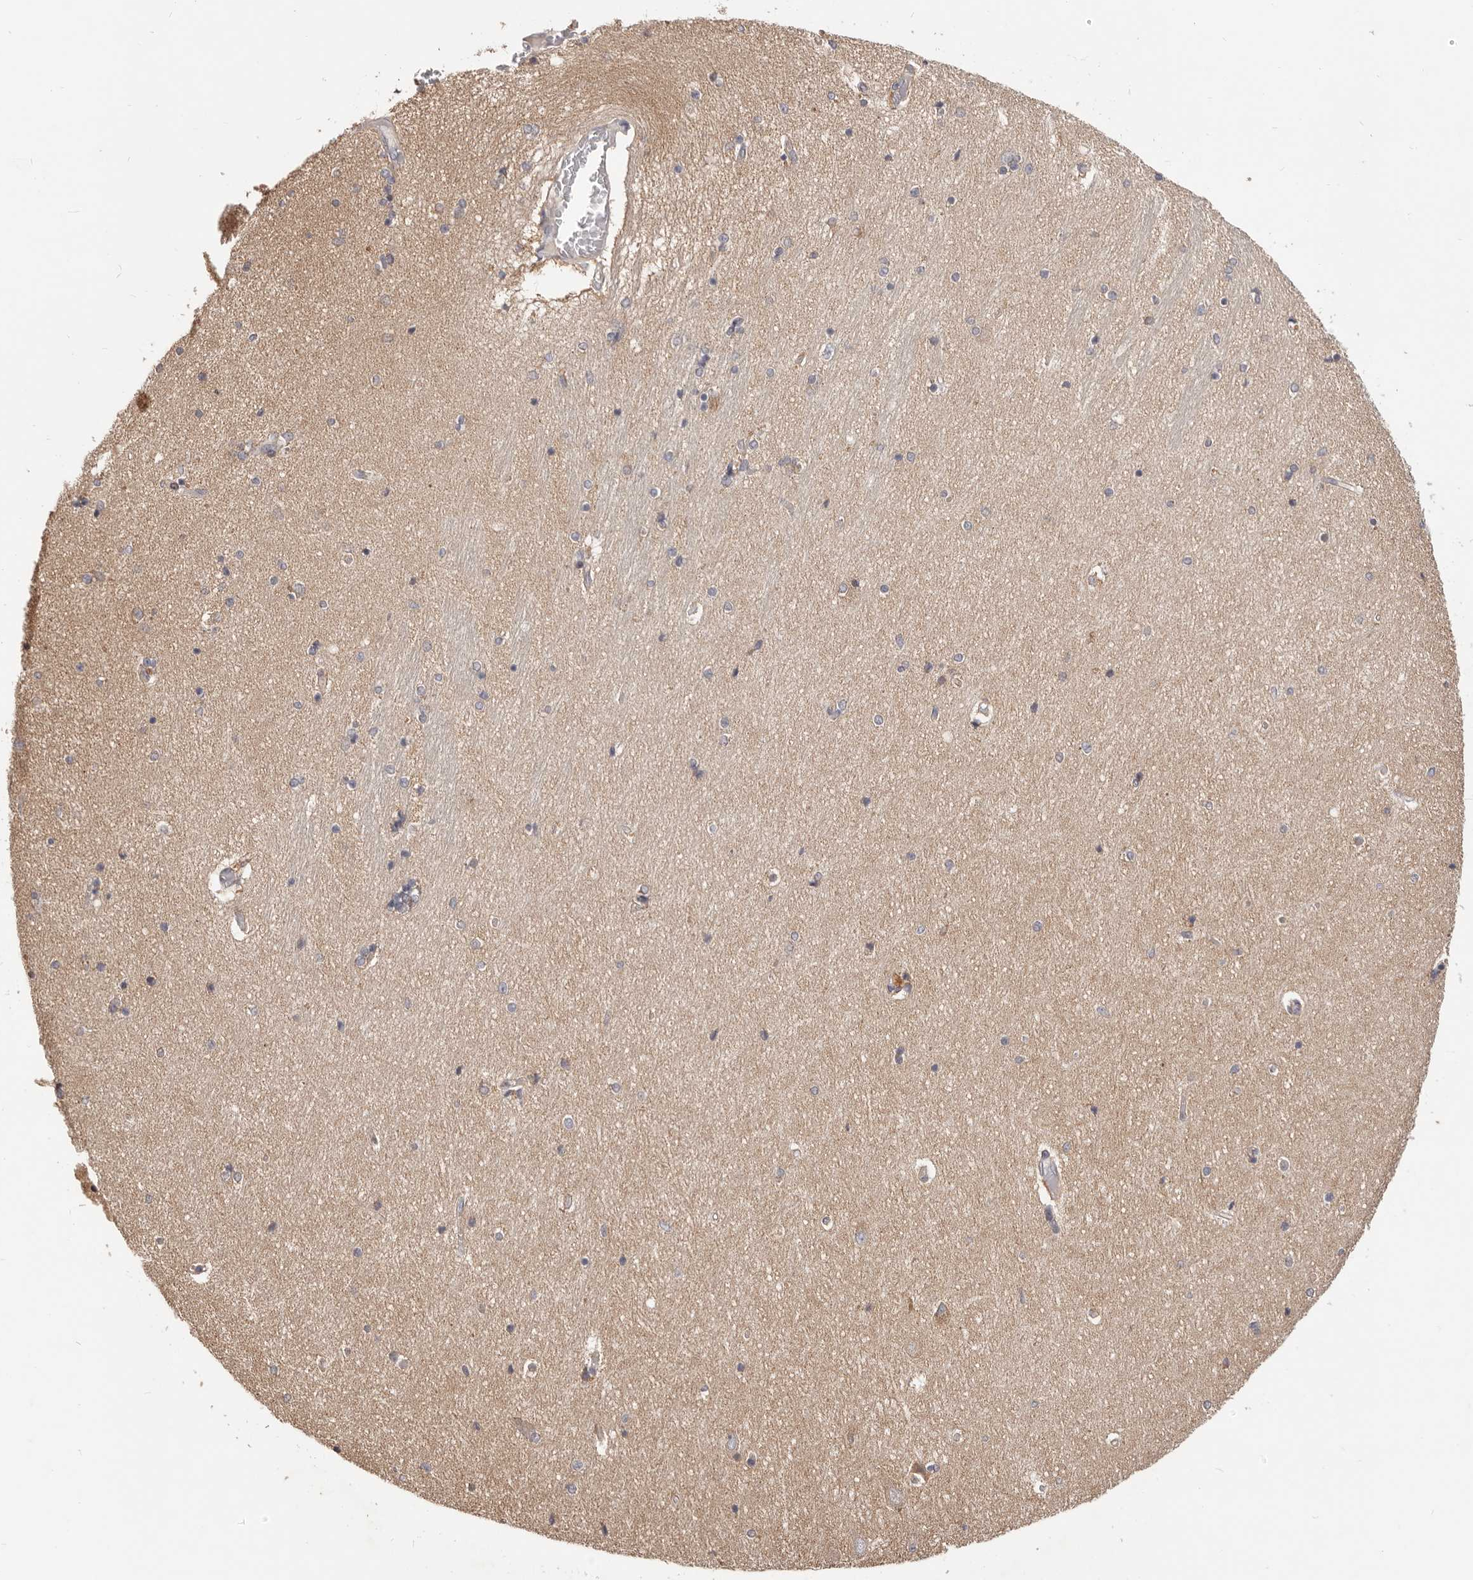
{"staining": {"intensity": "weak", "quantity": "<25%", "location": "cytoplasmic/membranous"}, "tissue": "hippocampus", "cell_type": "Glial cells", "image_type": "normal", "snomed": [{"axis": "morphology", "description": "Normal tissue, NOS"}, {"axis": "topography", "description": "Hippocampus"}], "caption": "A photomicrograph of human hippocampus is negative for staining in glial cells. (DAB IHC visualized using brightfield microscopy, high magnification).", "gene": "LRP6", "patient": {"sex": "female", "age": 54}}